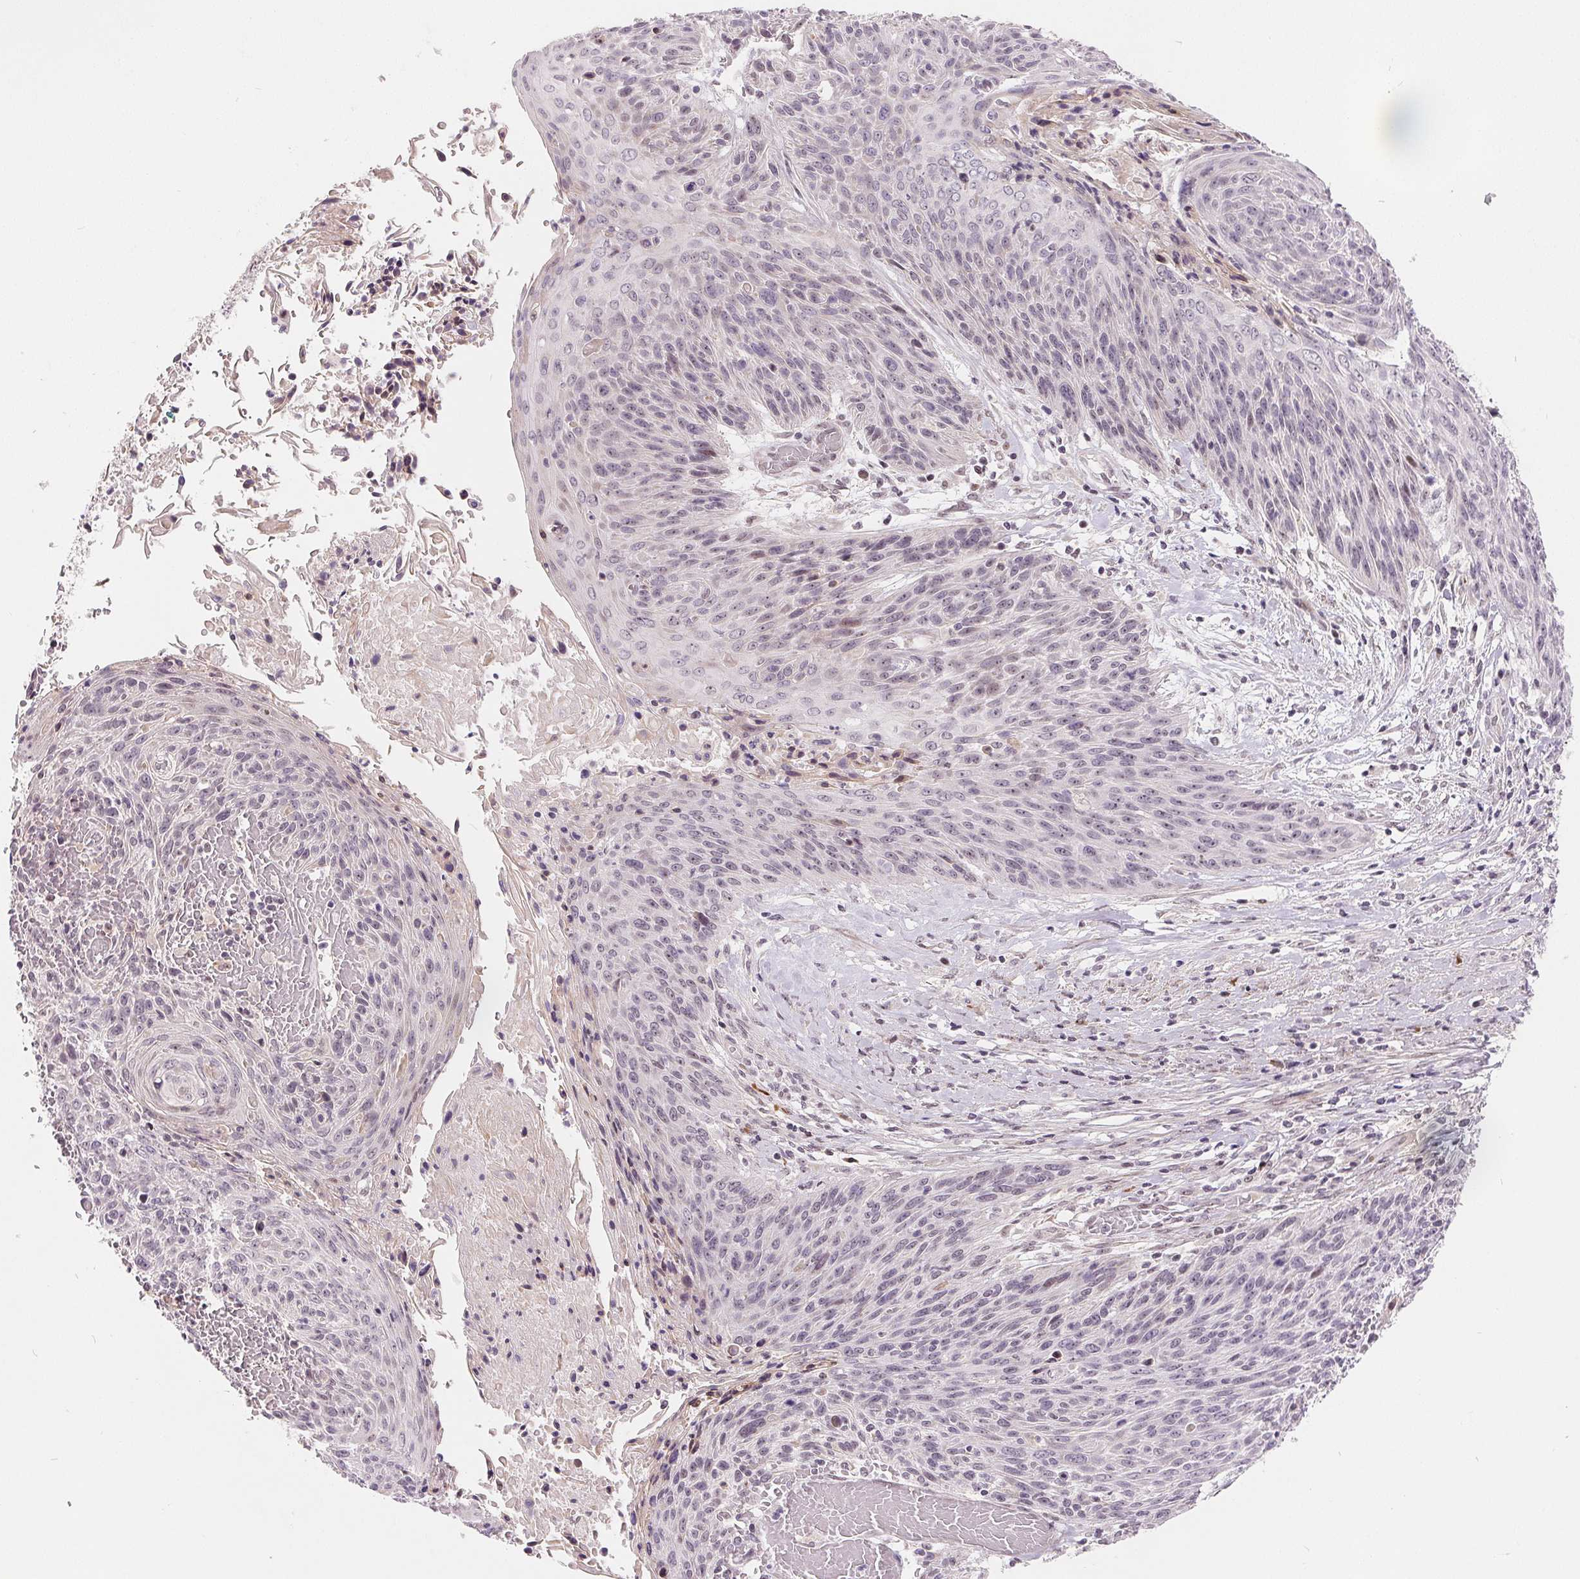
{"staining": {"intensity": "negative", "quantity": "none", "location": "none"}, "tissue": "cervical cancer", "cell_type": "Tumor cells", "image_type": "cancer", "snomed": [{"axis": "morphology", "description": "Squamous cell carcinoma, NOS"}, {"axis": "topography", "description": "Cervix"}], "caption": "This is an IHC photomicrograph of human cervical cancer (squamous cell carcinoma). There is no expression in tumor cells.", "gene": "NRG2", "patient": {"sex": "female", "age": 45}}